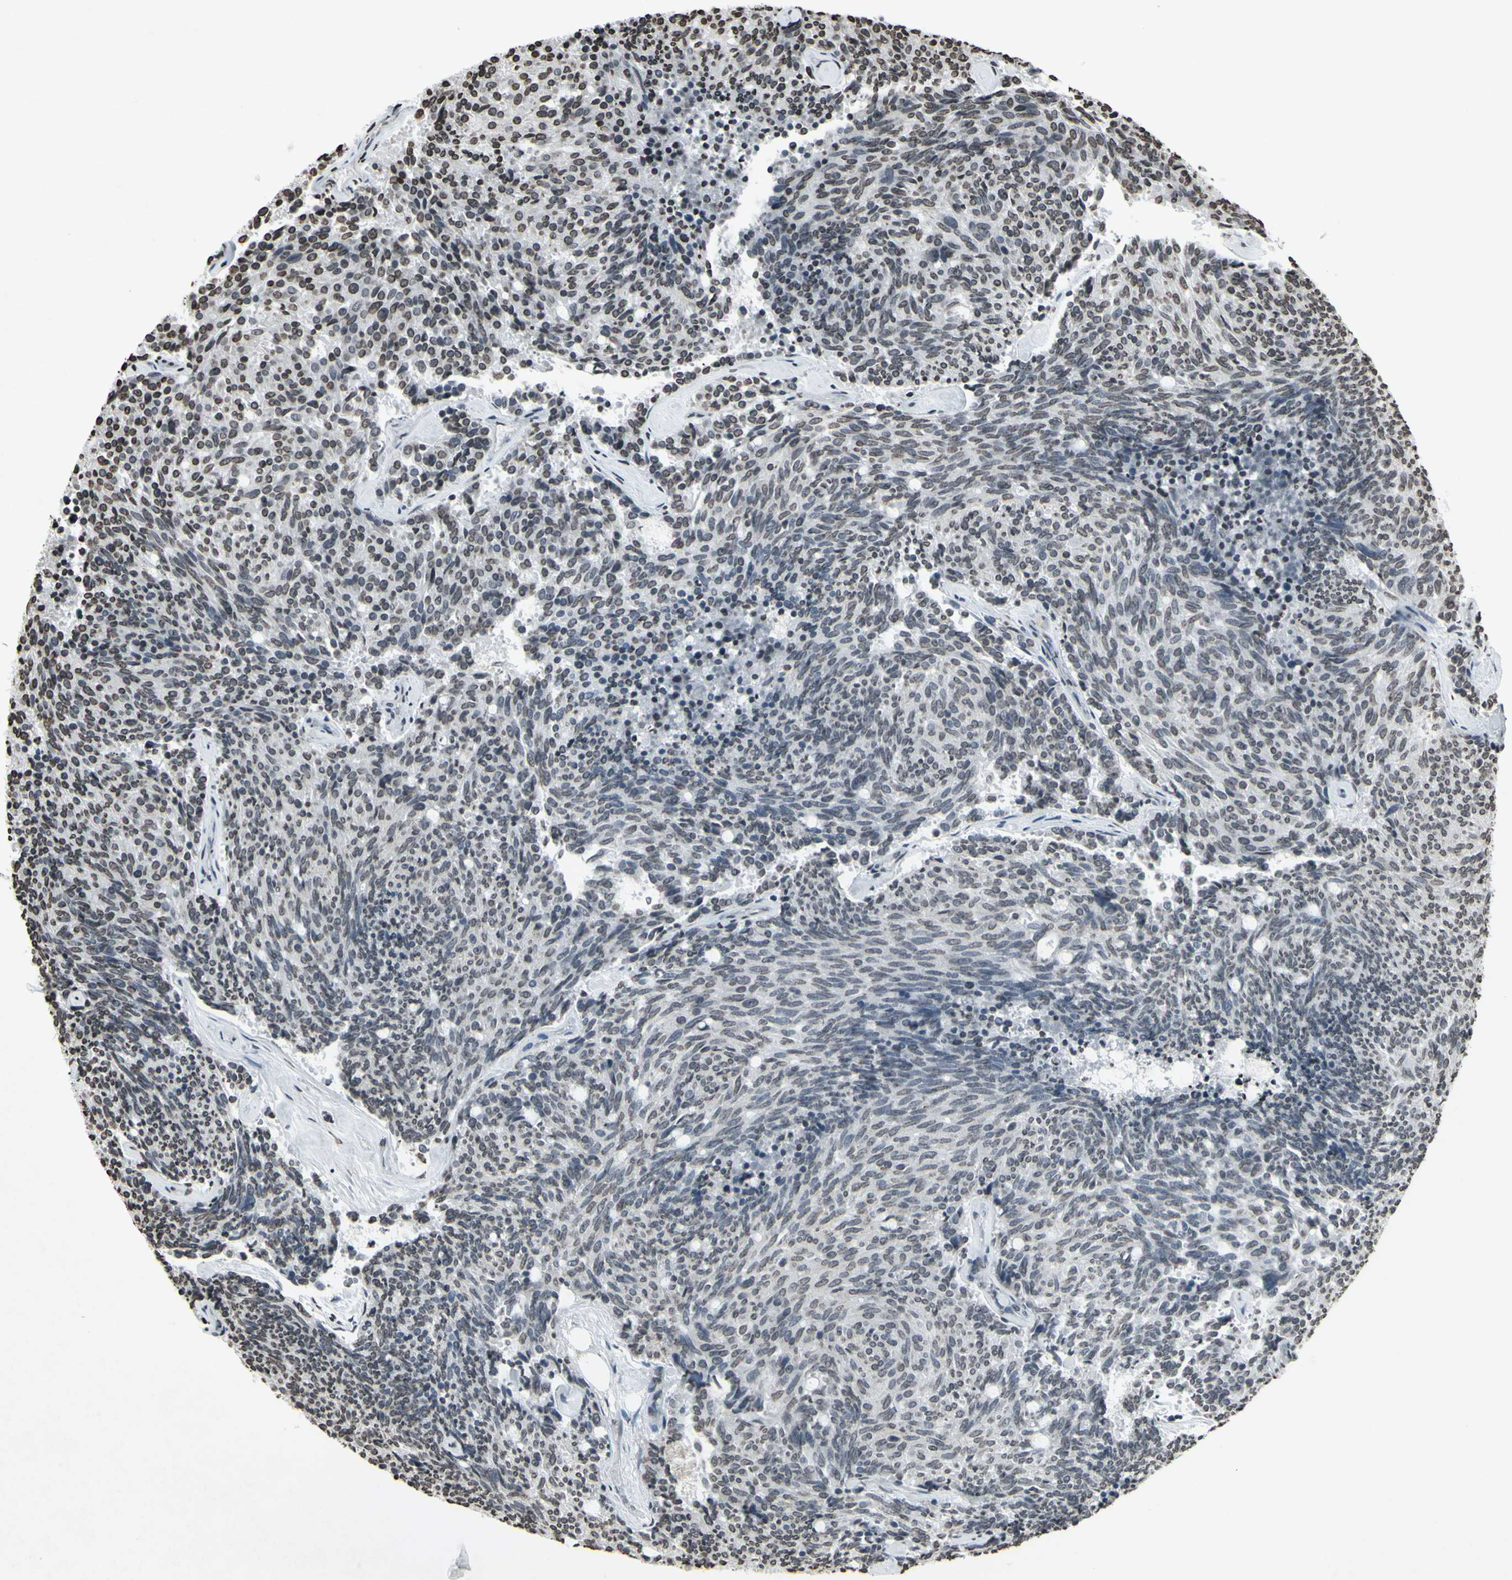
{"staining": {"intensity": "negative", "quantity": "none", "location": "none"}, "tissue": "carcinoid", "cell_type": "Tumor cells", "image_type": "cancer", "snomed": [{"axis": "morphology", "description": "Carcinoid, malignant, NOS"}, {"axis": "topography", "description": "Pancreas"}], "caption": "There is no significant staining in tumor cells of malignant carcinoid. The staining was performed using DAB (3,3'-diaminobenzidine) to visualize the protein expression in brown, while the nuclei were stained in blue with hematoxylin (Magnification: 20x).", "gene": "CD79B", "patient": {"sex": "female", "age": 54}}